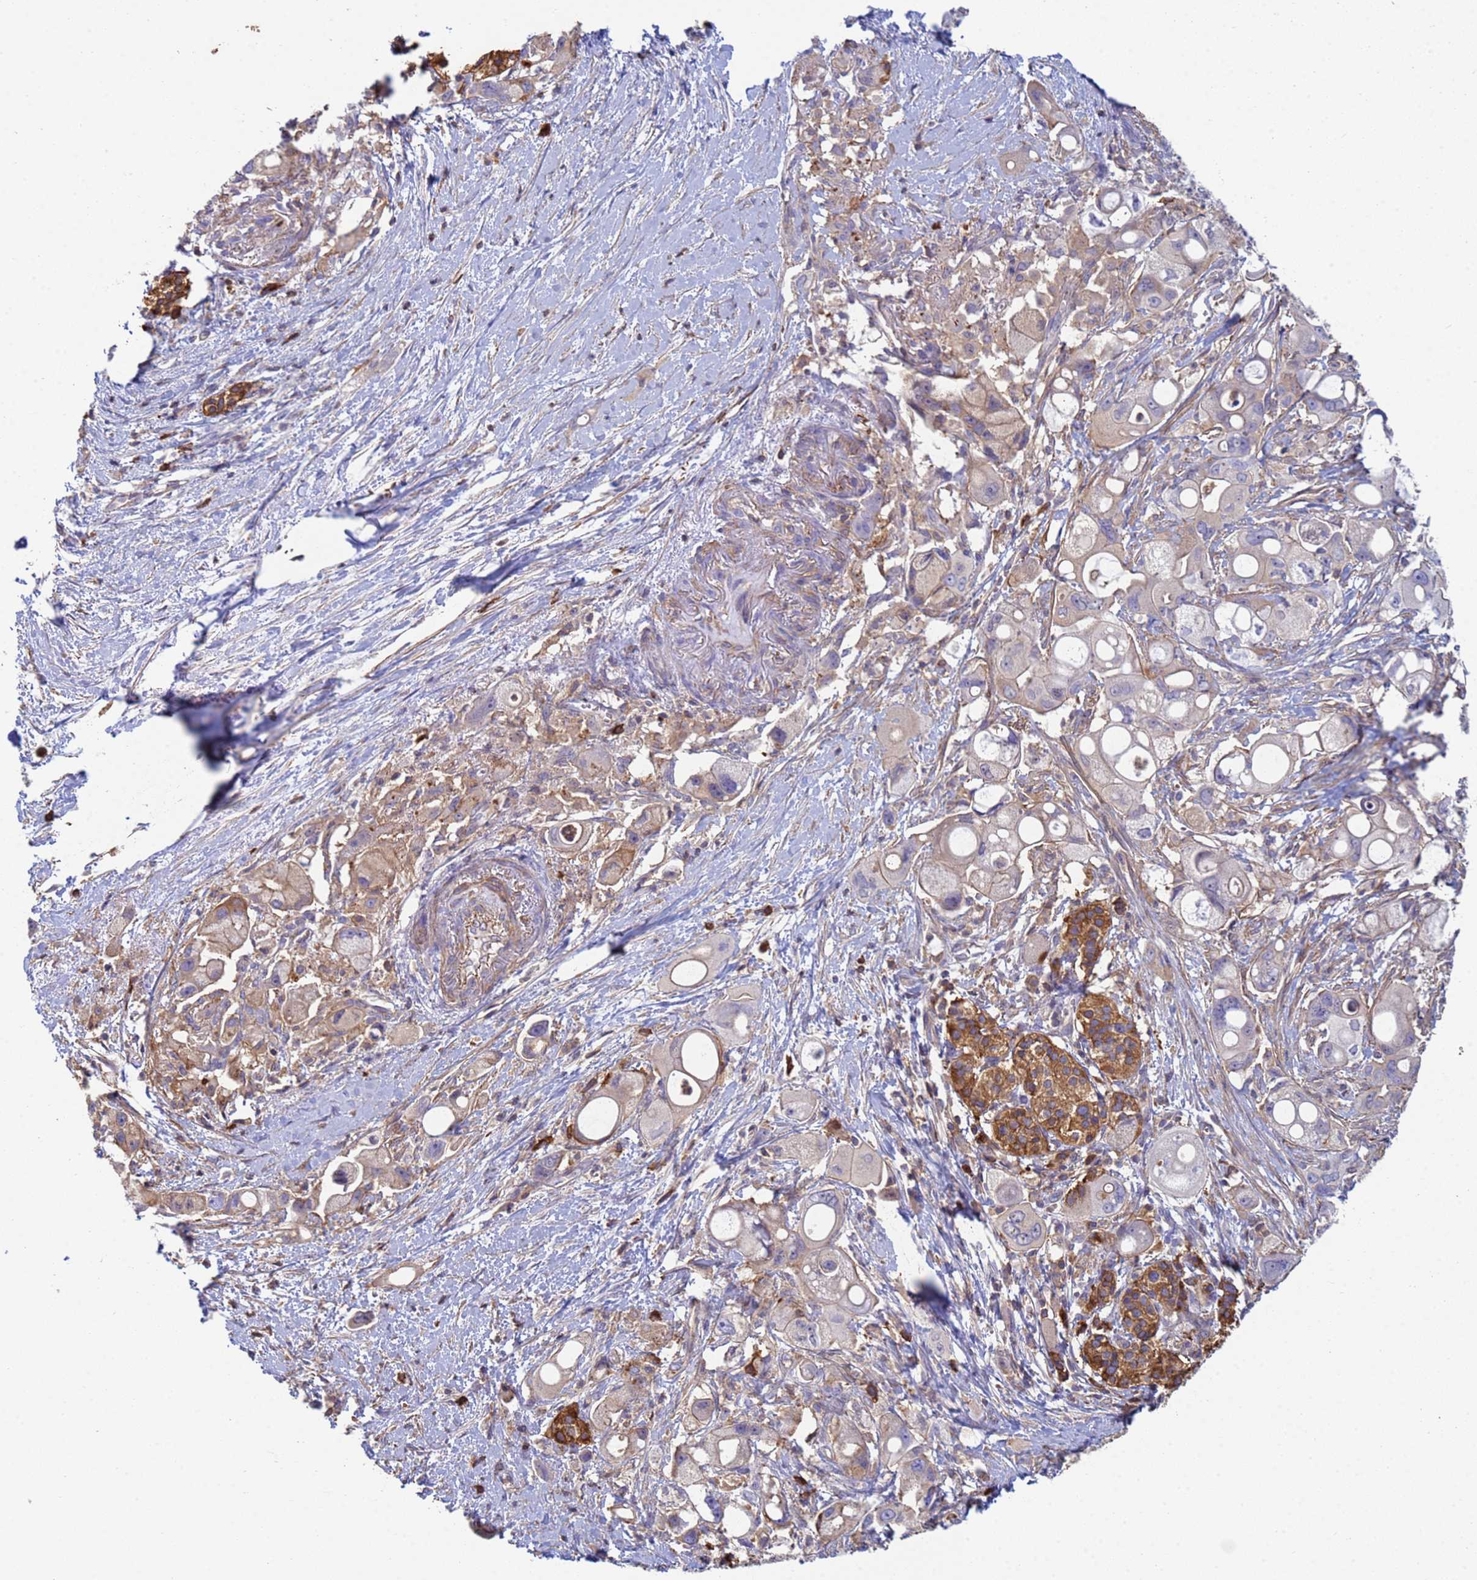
{"staining": {"intensity": "weak", "quantity": "25%-75%", "location": "cytoplasmic/membranous"}, "tissue": "pancreatic cancer", "cell_type": "Tumor cells", "image_type": "cancer", "snomed": [{"axis": "morphology", "description": "Adenocarcinoma, NOS"}, {"axis": "topography", "description": "Pancreas"}], "caption": "Human pancreatic adenocarcinoma stained for a protein (brown) shows weak cytoplasmic/membranous positive positivity in about 25%-75% of tumor cells.", "gene": "ZNG1B", "patient": {"sex": "male", "age": 68}}